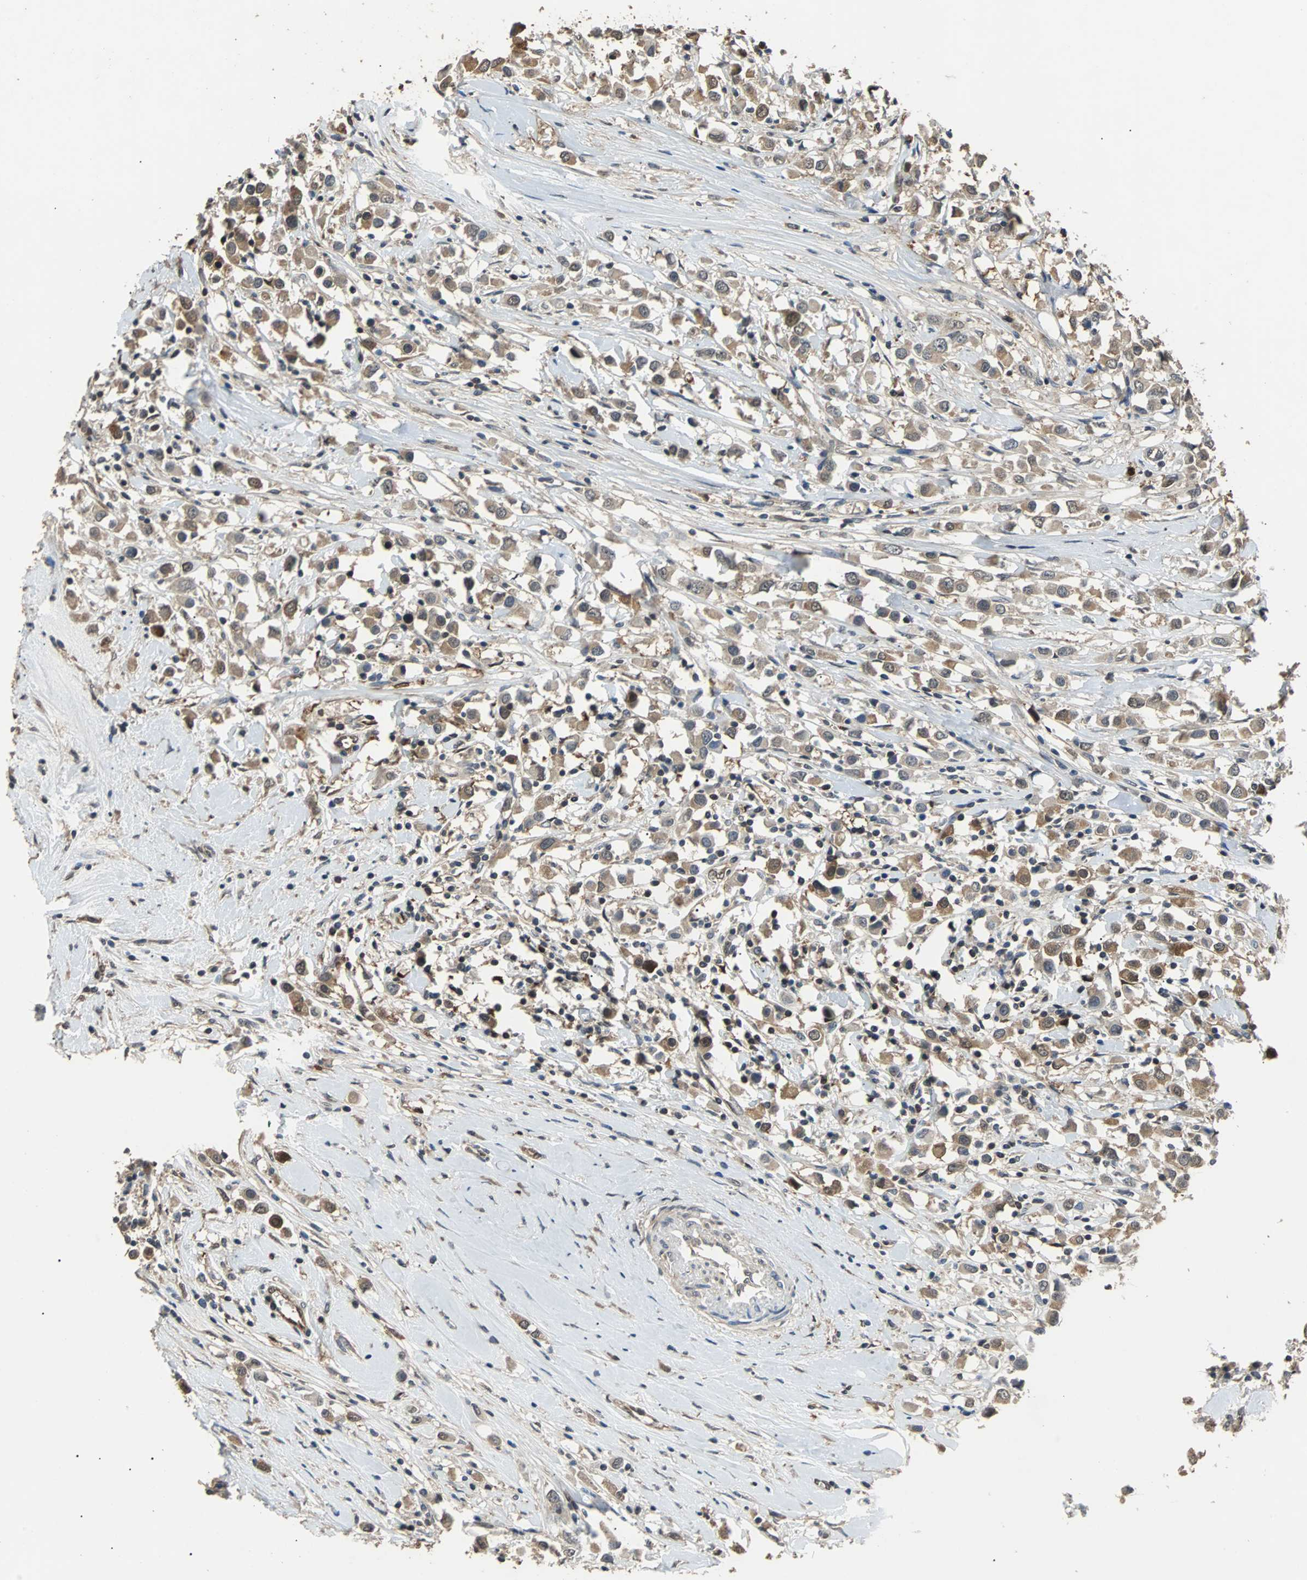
{"staining": {"intensity": "moderate", "quantity": ">75%", "location": "cytoplasmic/membranous"}, "tissue": "breast cancer", "cell_type": "Tumor cells", "image_type": "cancer", "snomed": [{"axis": "morphology", "description": "Duct carcinoma"}, {"axis": "topography", "description": "Breast"}], "caption": "Protein staining of breast infiltrating ductal carcinoma tissue reveals moderate cytoplasmic/membranous expression in approximately >75% of tumor cells.", "gene": "PRDX6", "patient": {"sex": "female", "age": 61}}